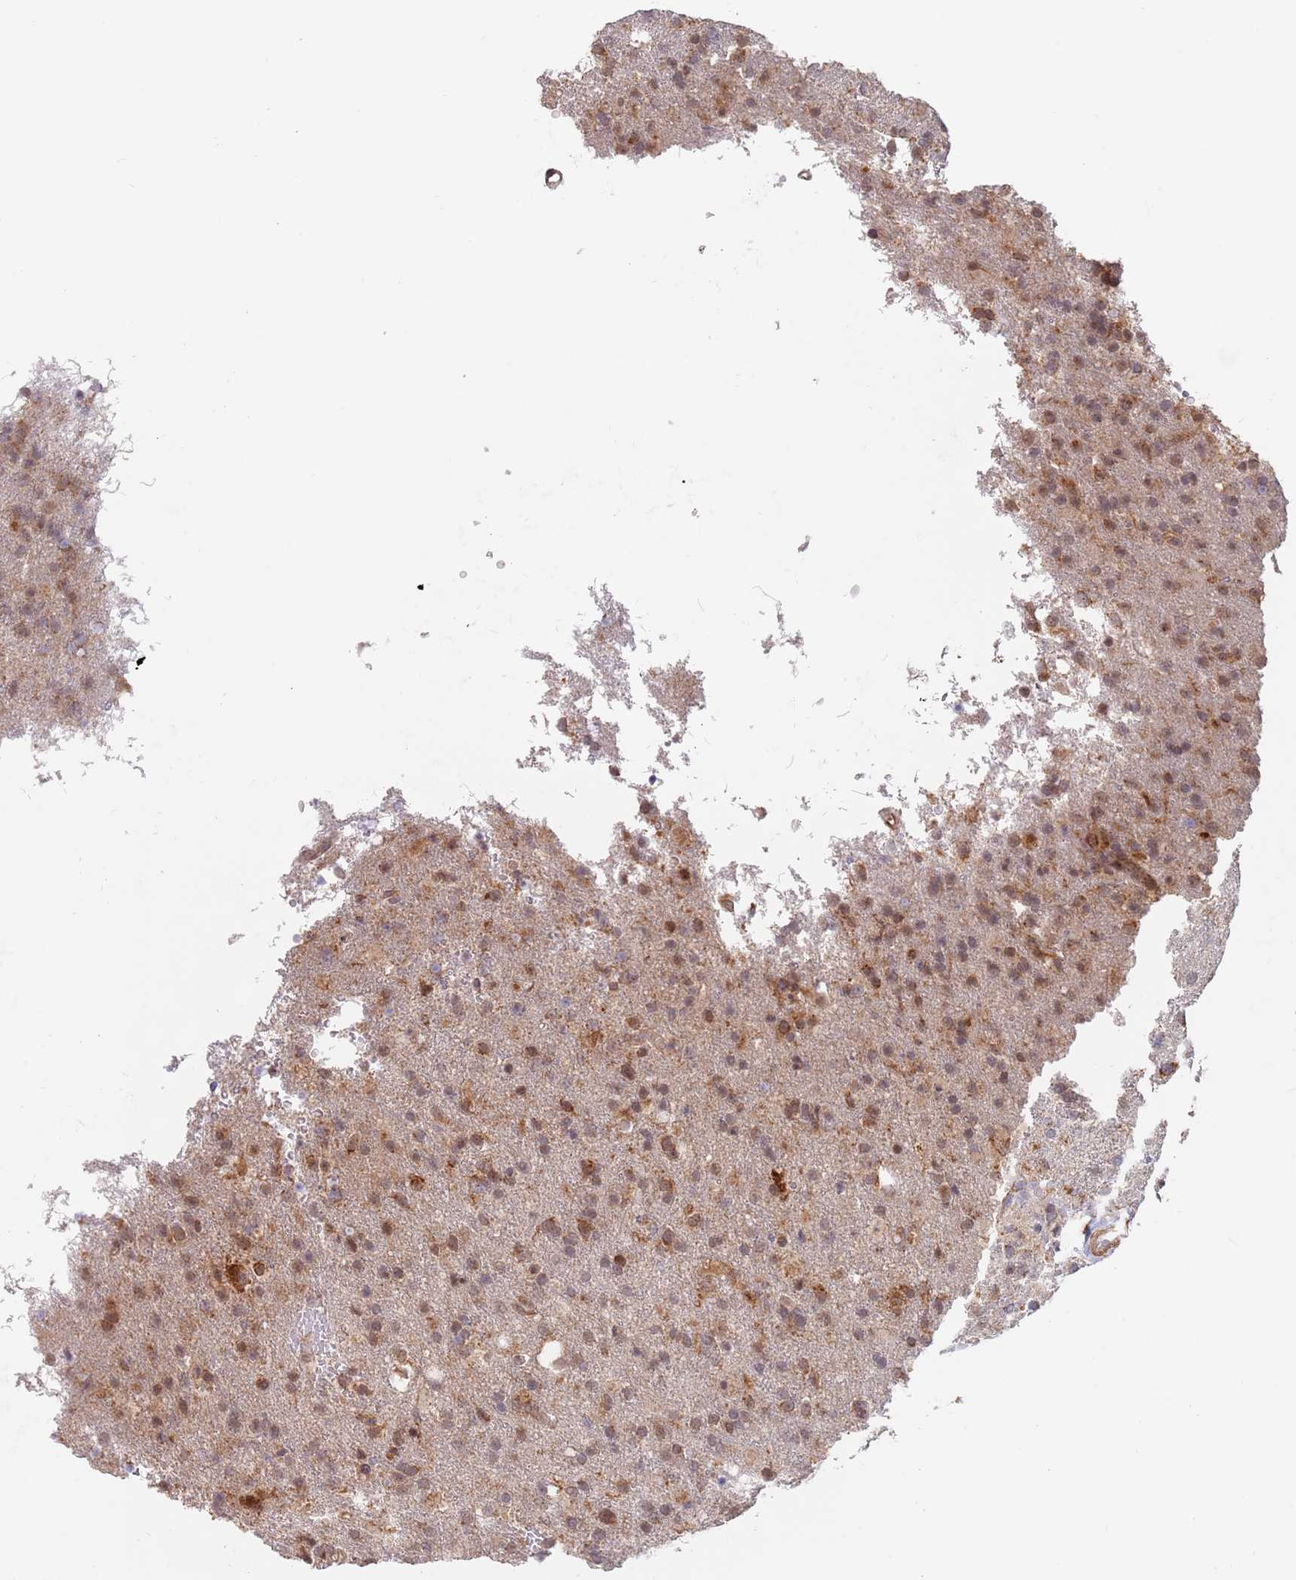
{"staining": {"intensity": "moderate", "quantity": ">75%", "location": "cytoplasmic/membranous,nuclear"}, "tissue": "glioma", "cell_type": "Tumor cells", "image_type": "cancer", "snomed": [{"axis": "morphology", "description": "Glioma, malignant, High grade"}, {"axis": "topography", "description": "Brain"}], "caption": "Immunohistochemistry (IHC) image of malignant glioma (high-grade) stained for a protein (brown), which displays medium levels of moderate cytoplasmic/membranous and nuclear staining in about >75% of tumor cells.", "gene": "UQCC3", "patient": {"sex": "female", "age": 74}}